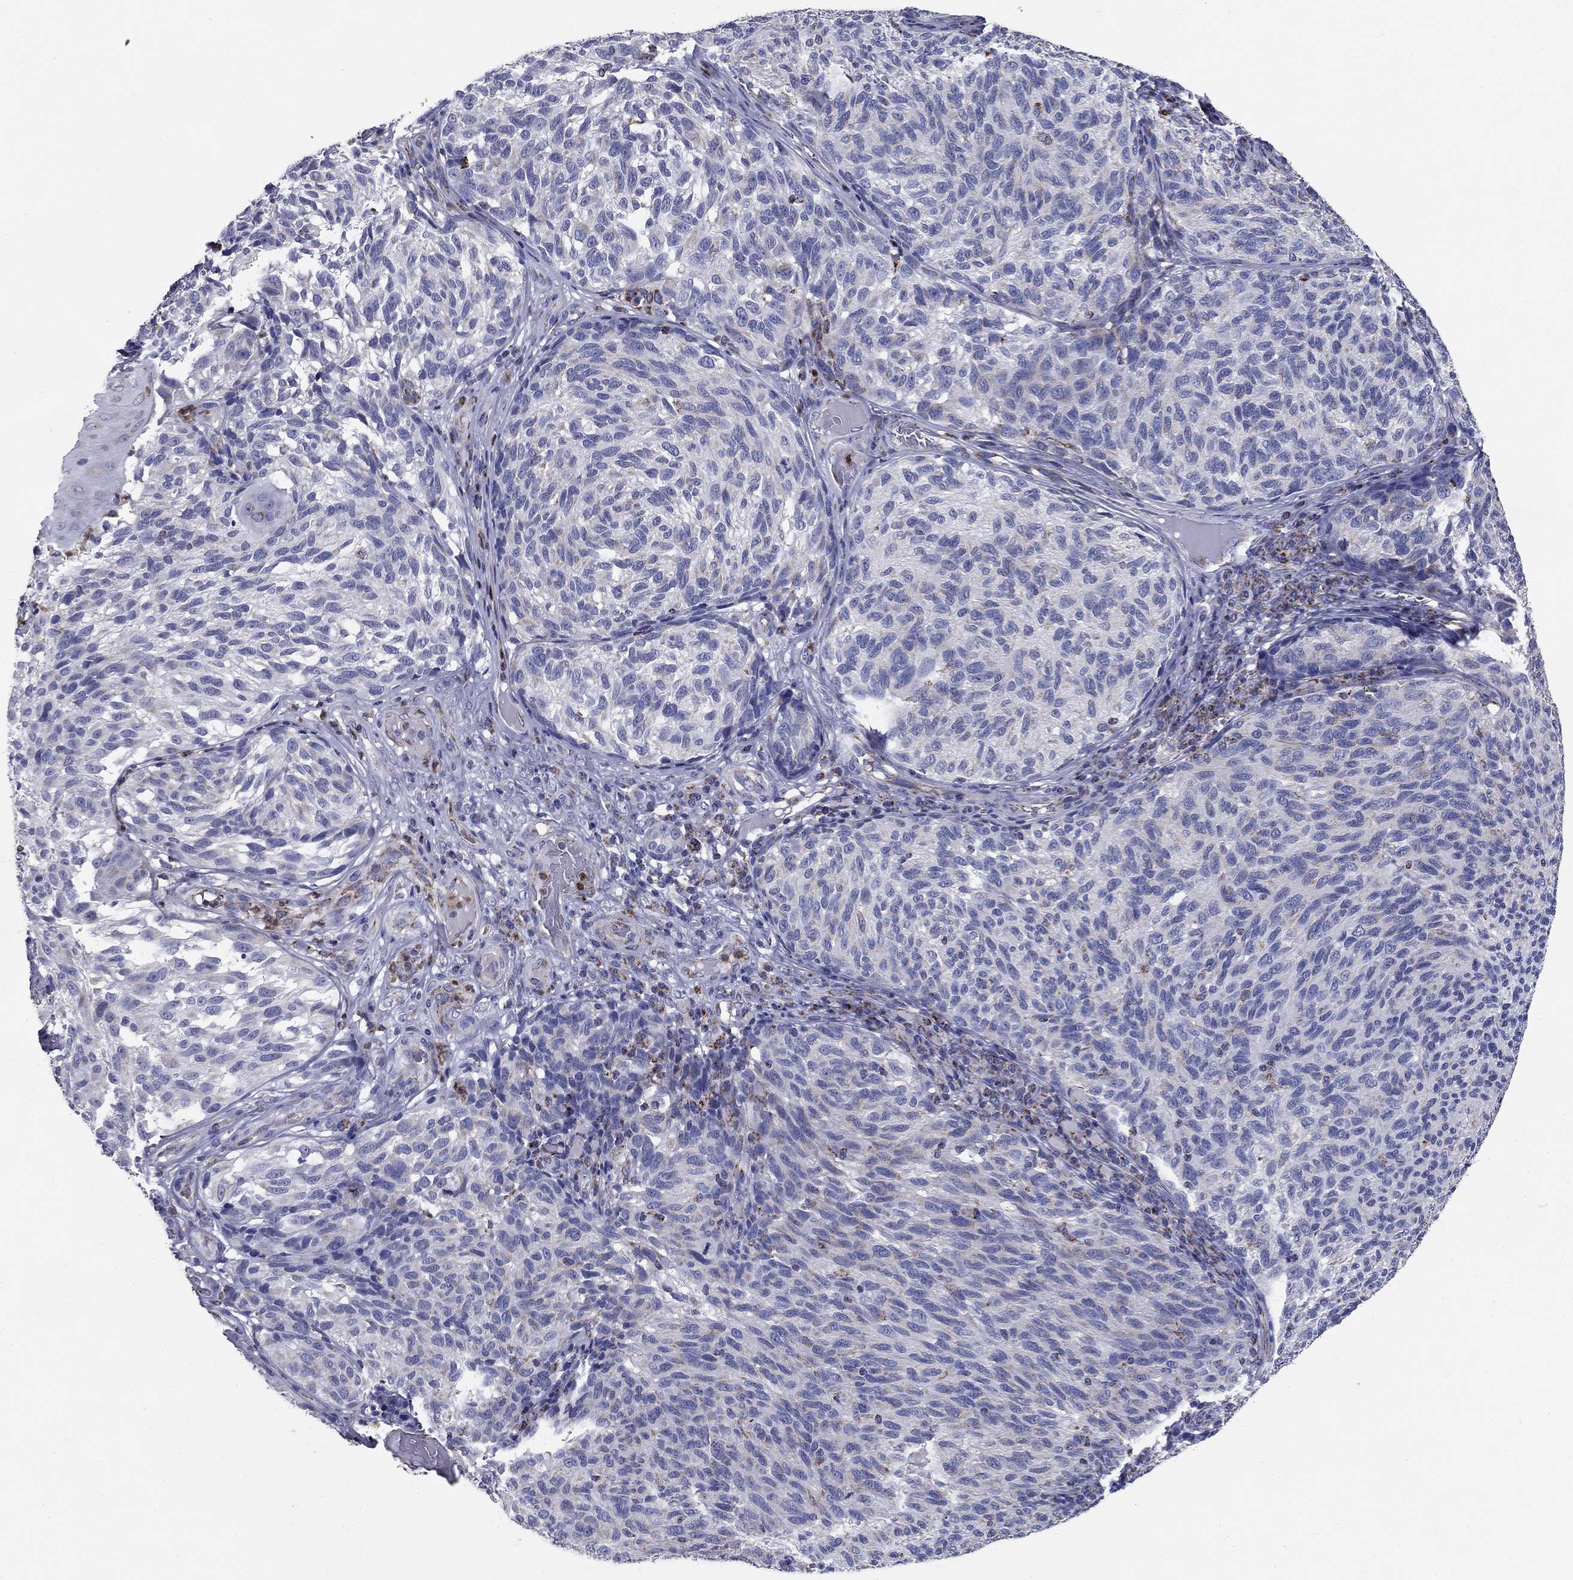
{"staining": {"intensity": "weak", "quantity": "<25%", "location": "cytoplasmic/membranous"}, "tissue": "melanoma", "cell_type": "Tumor cells", "image_type": "cancer", "snomed": [{"axis": "morphology", "description": "Malignant melanoma, NOS"}, {"axis": "topography", "description": "Skin"}], "caption": "DAB immunohistochemical staining of melanoma exhibits no significant positivity in tumor cells.", "gene": "NDUFA4L2", "patient": {"sex": "female", "age": 73}}